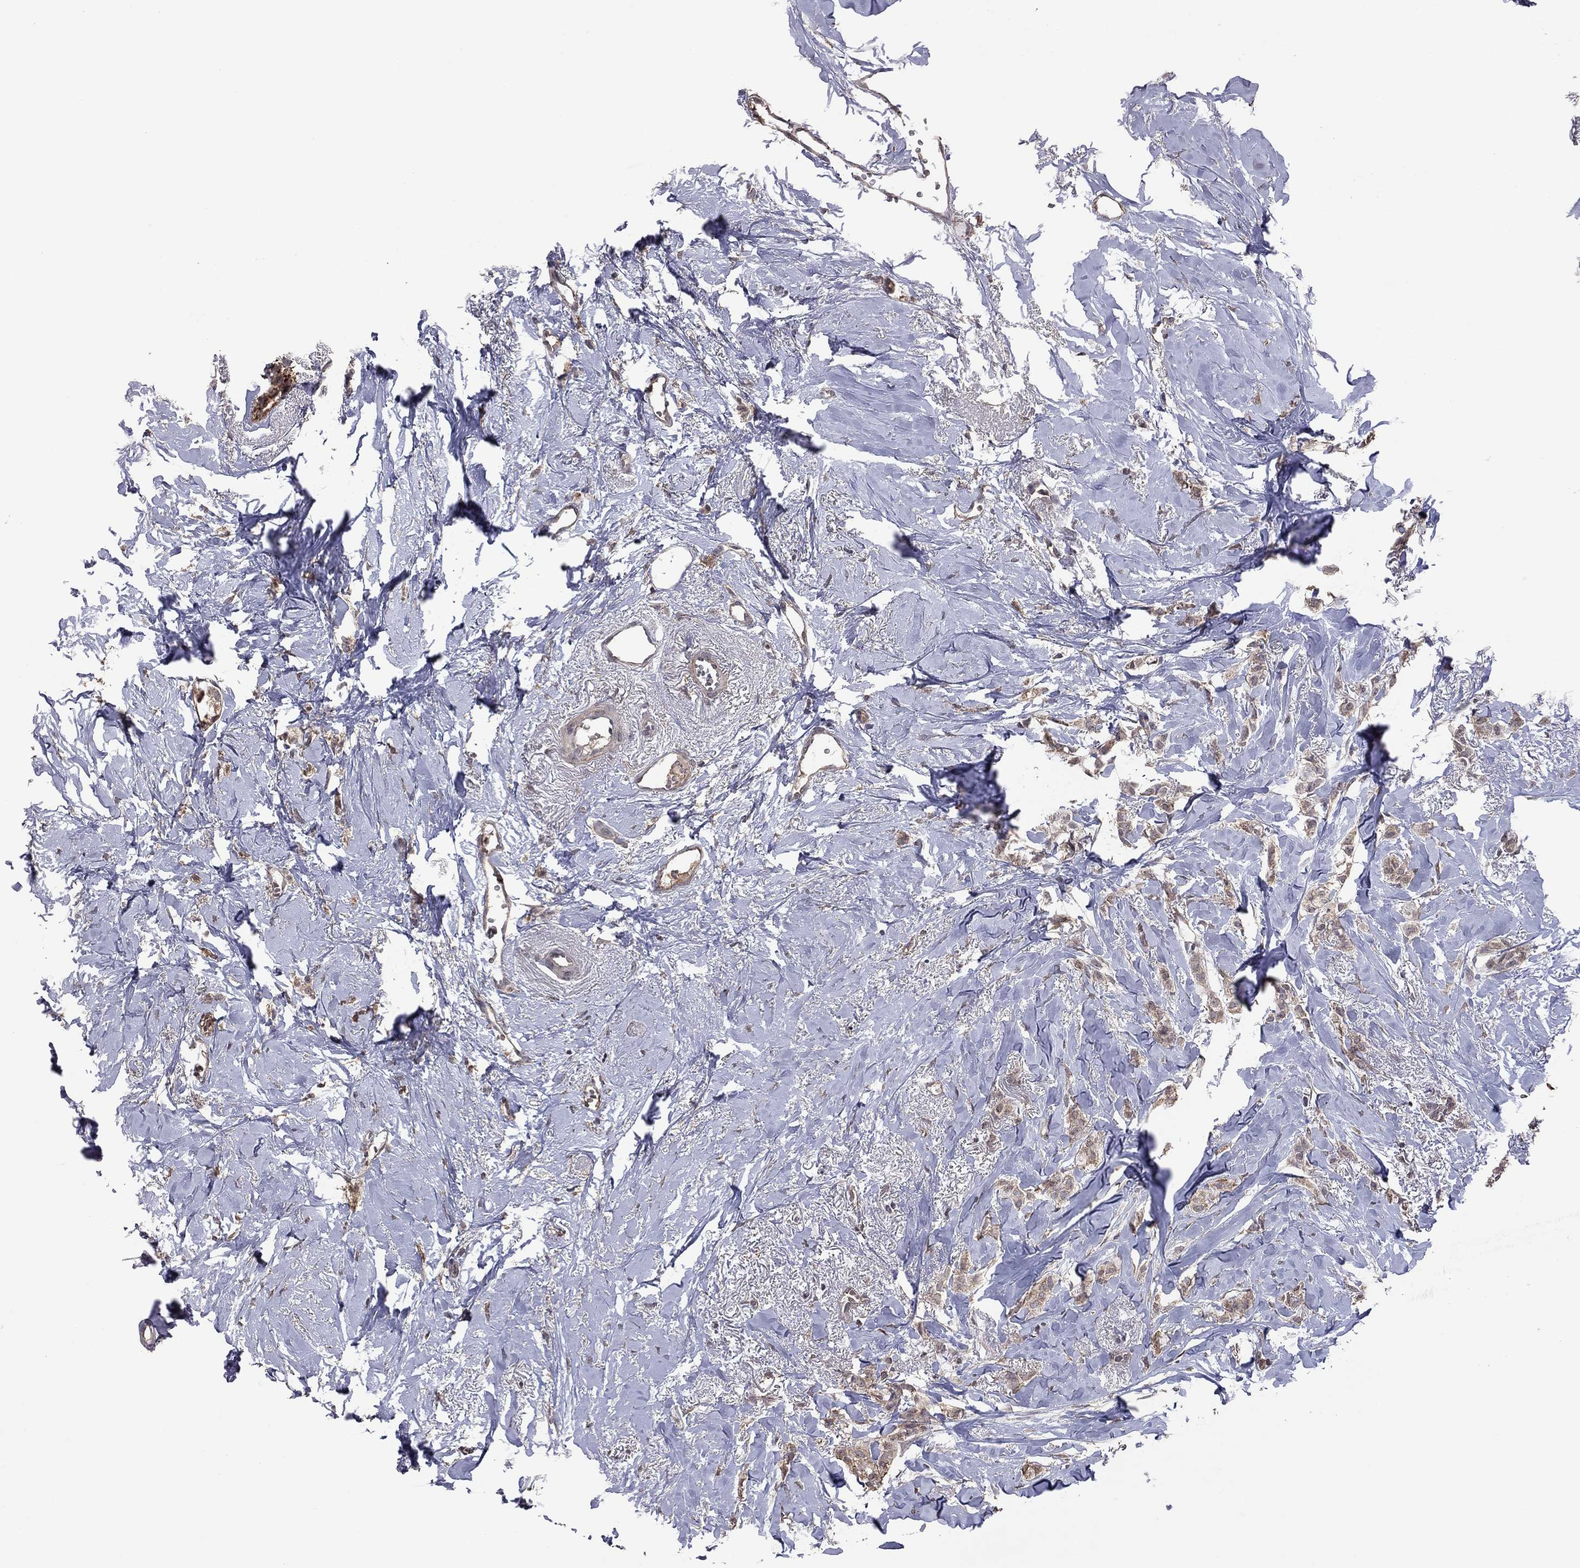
{"staining": {"intensity": "moderate", "quantity": ">75%", "location": "cytoplasmic/membranous"}, "tissue": "breast cancer", "cell_type": "Tumor cells", "image_type": "cancer", "snomed": [{"axis": "morphology", "description": "Duct carcinoma"}, {"axis": "topography", "description": "Breast"}], "caption": "This is a histology image of immunohistochemistry staining of breast cancer (infiltrating ductal carcinoma), which shows moderate staining in the cytoplasmic/membranous of tumor cells.", "gene": "TSNARE1", "patient": {"sex": "female", "age": 85}}